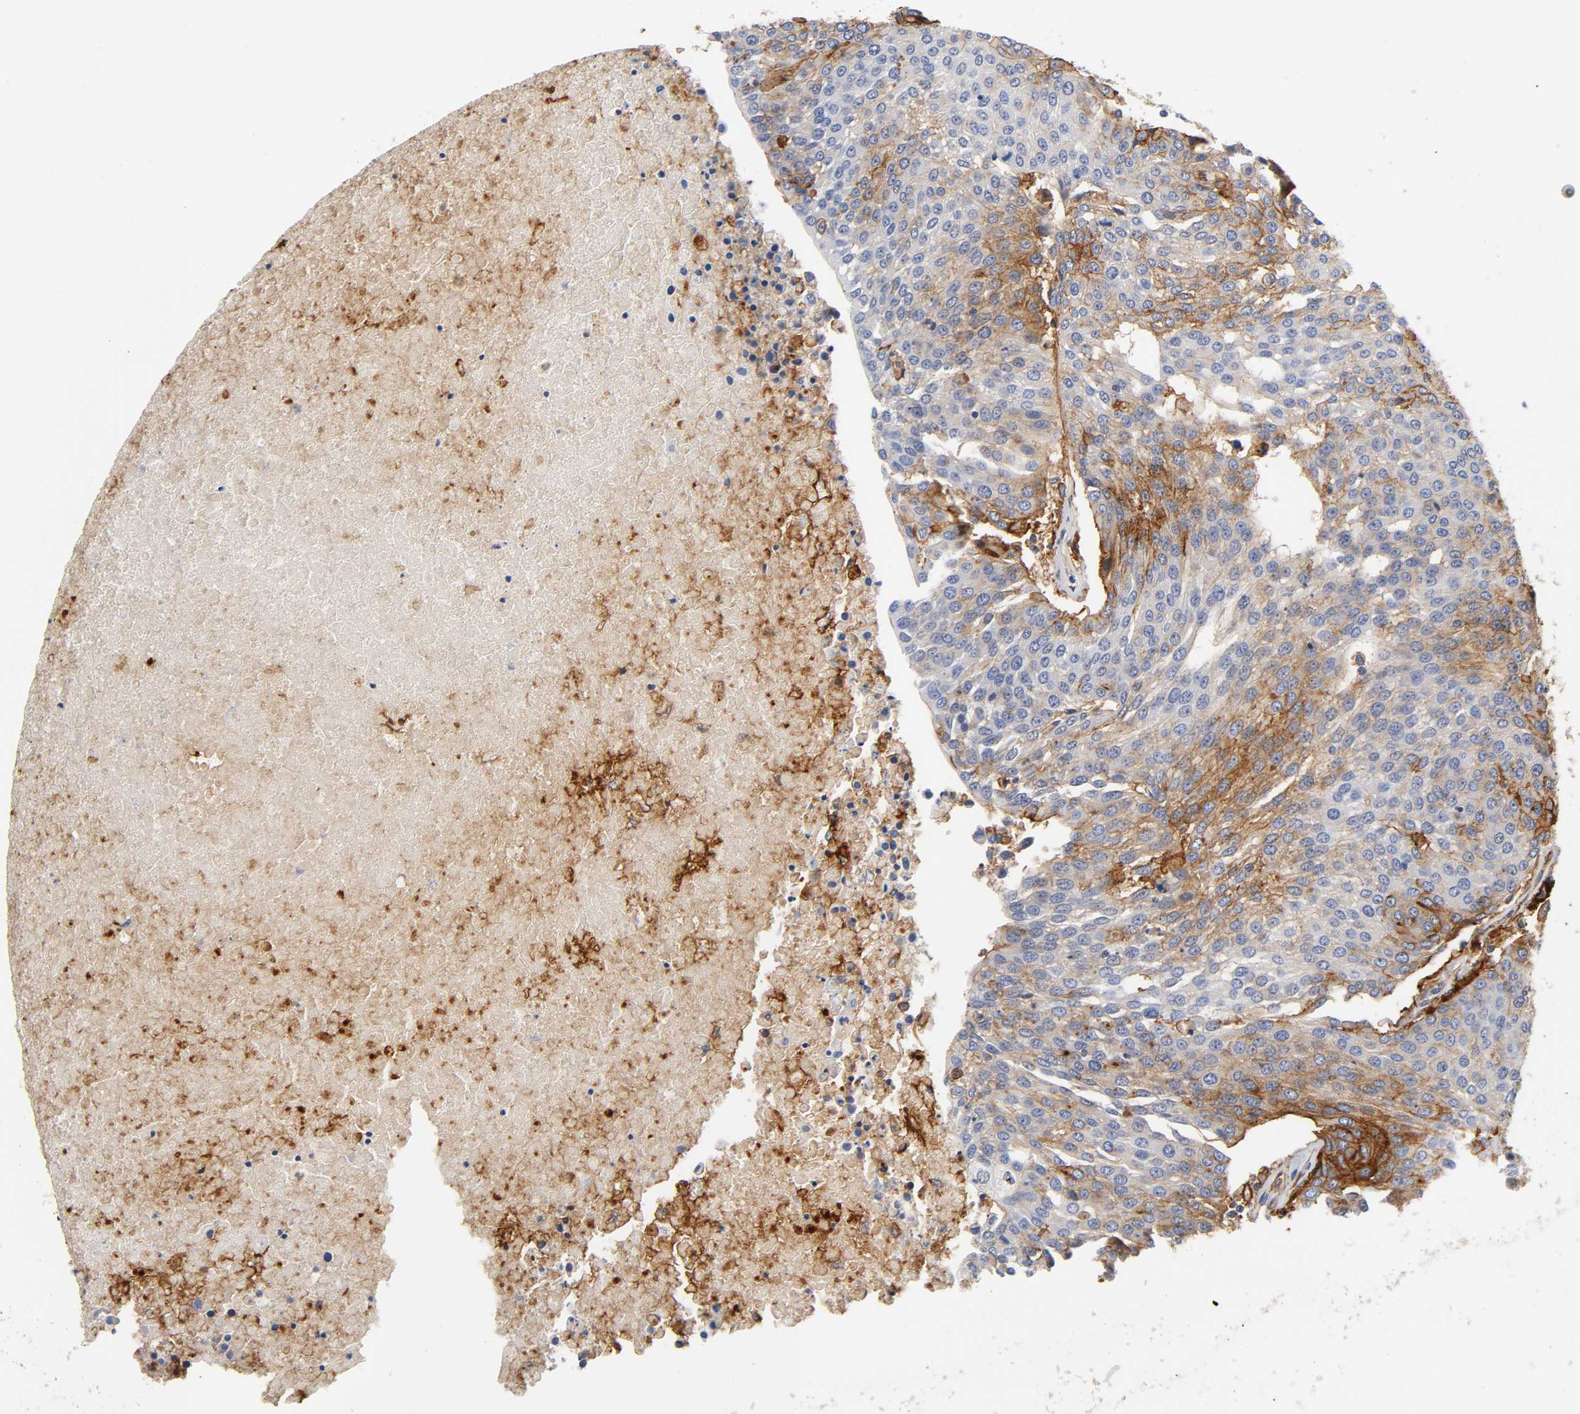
{"staining": {"intensity": "strong", "quantity": "25%-75%", "location": "cytoplasmic/membranous"}, "tissue": "urothelial cancer", "cell_type": "Tumor cells", "image_type": "cancer", "snomed": [{"axis": "morphology", "description": "Urothelial carcinoma, High grade"}, {"axis": "topography", "description": "Urinary bladder"}], "caption": "Urothelial carcinoma (high-grade) tissue displays strong cytoplasmic/membranous expression in about 25%-75% of tumor cells (DAB (3,3'-diaminobenzidine) = brown stain, brightfield microscopy at high magnification).", "gene": "ICAM1", "patient": {"sex": "female", "age": 85}}